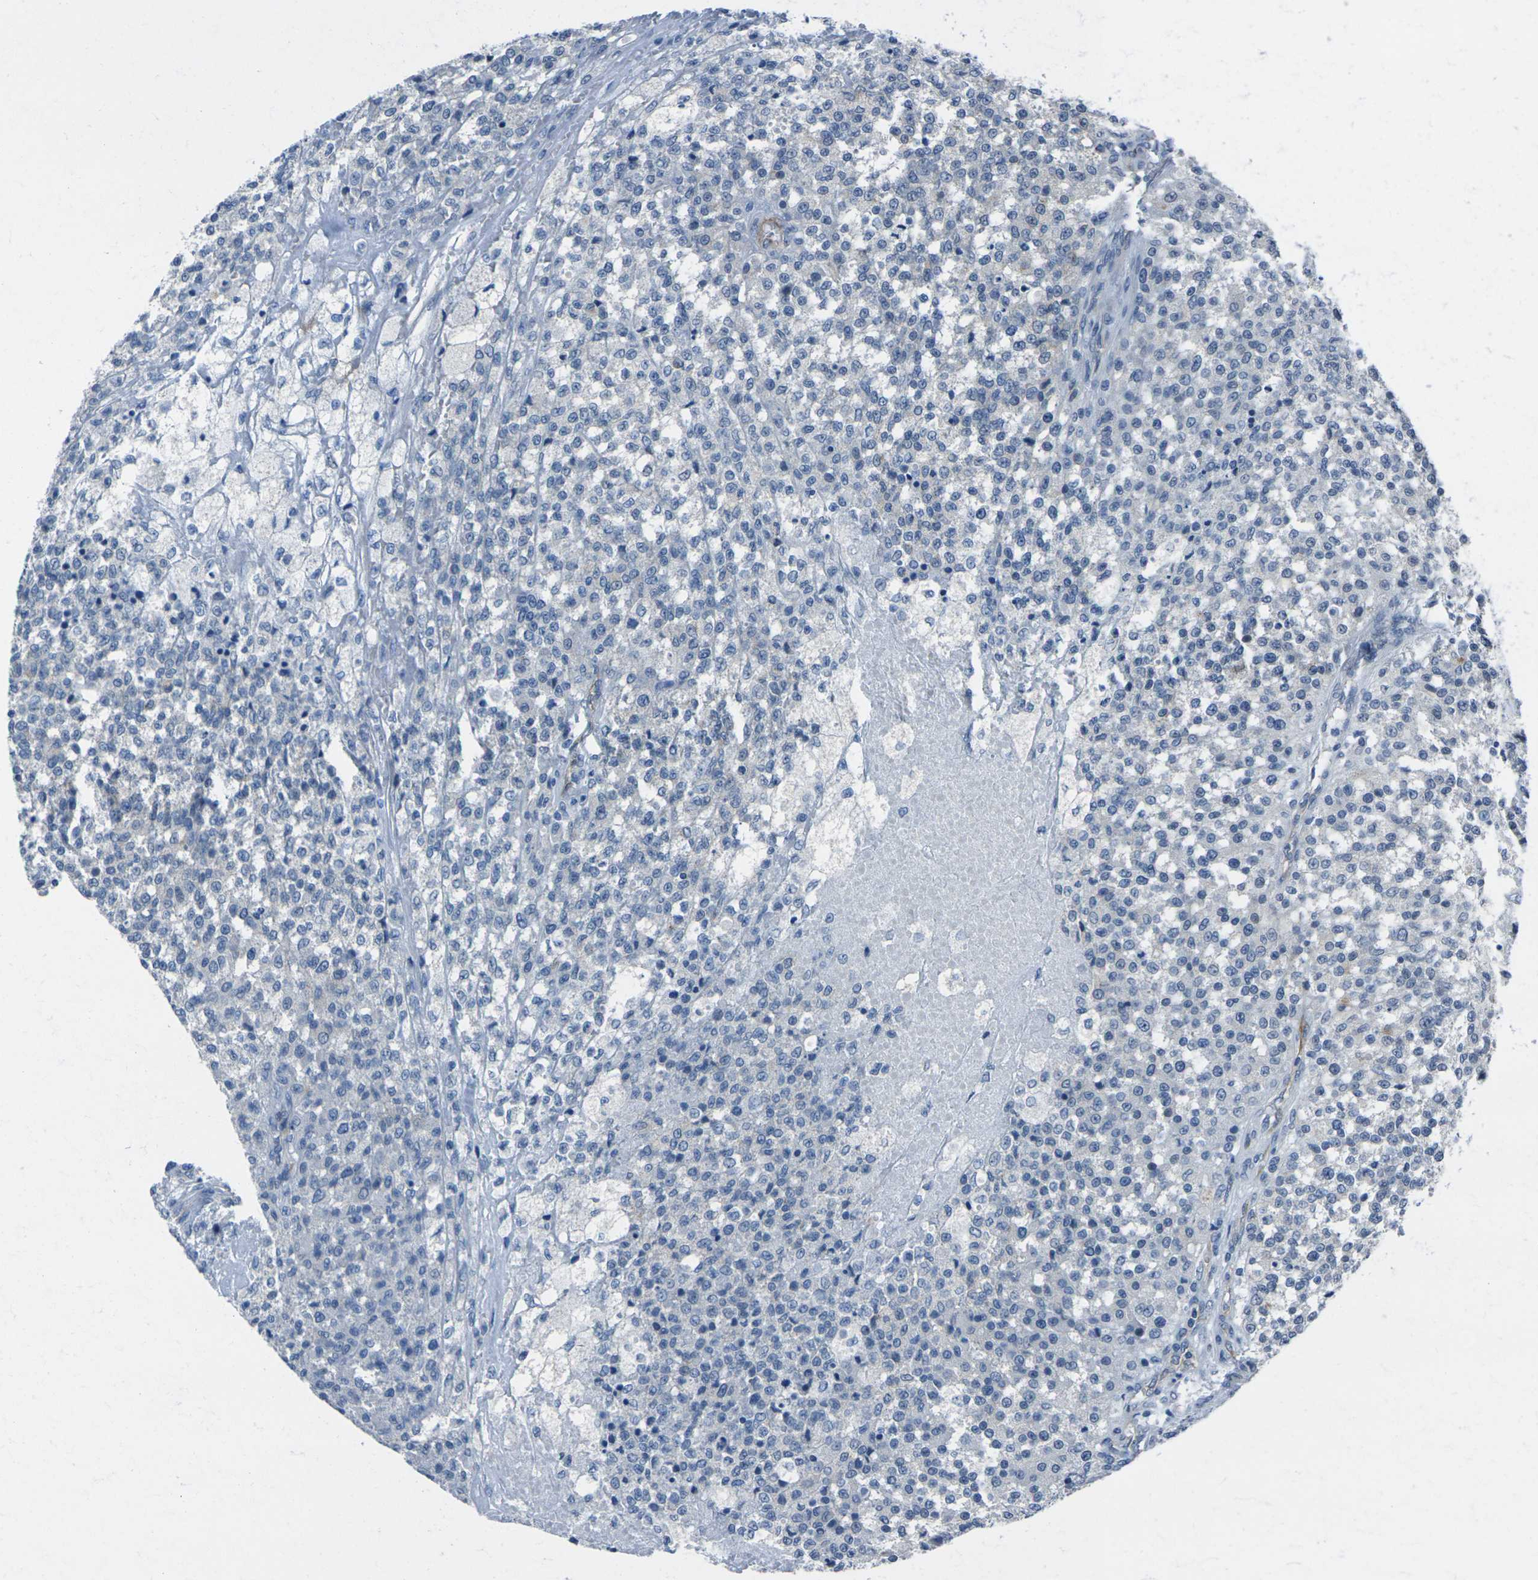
{"staining": {"intensity": "negative", "quantity": "none", "location": "none"}, "tissue": "testis cancer", "cell_type": "Tumor cells", "image_type": "cancer", "snomed": [{"axis": "morphology", "description": "Seminoma, NOS"}, {"axis": "topography", "description": "Testis"}], "caption": "A histopathology image of human testis seminoma is negative for staining in tumor cells.", "gene": "HSPA12B", "patient": {"sex": "male", "age": 59}}